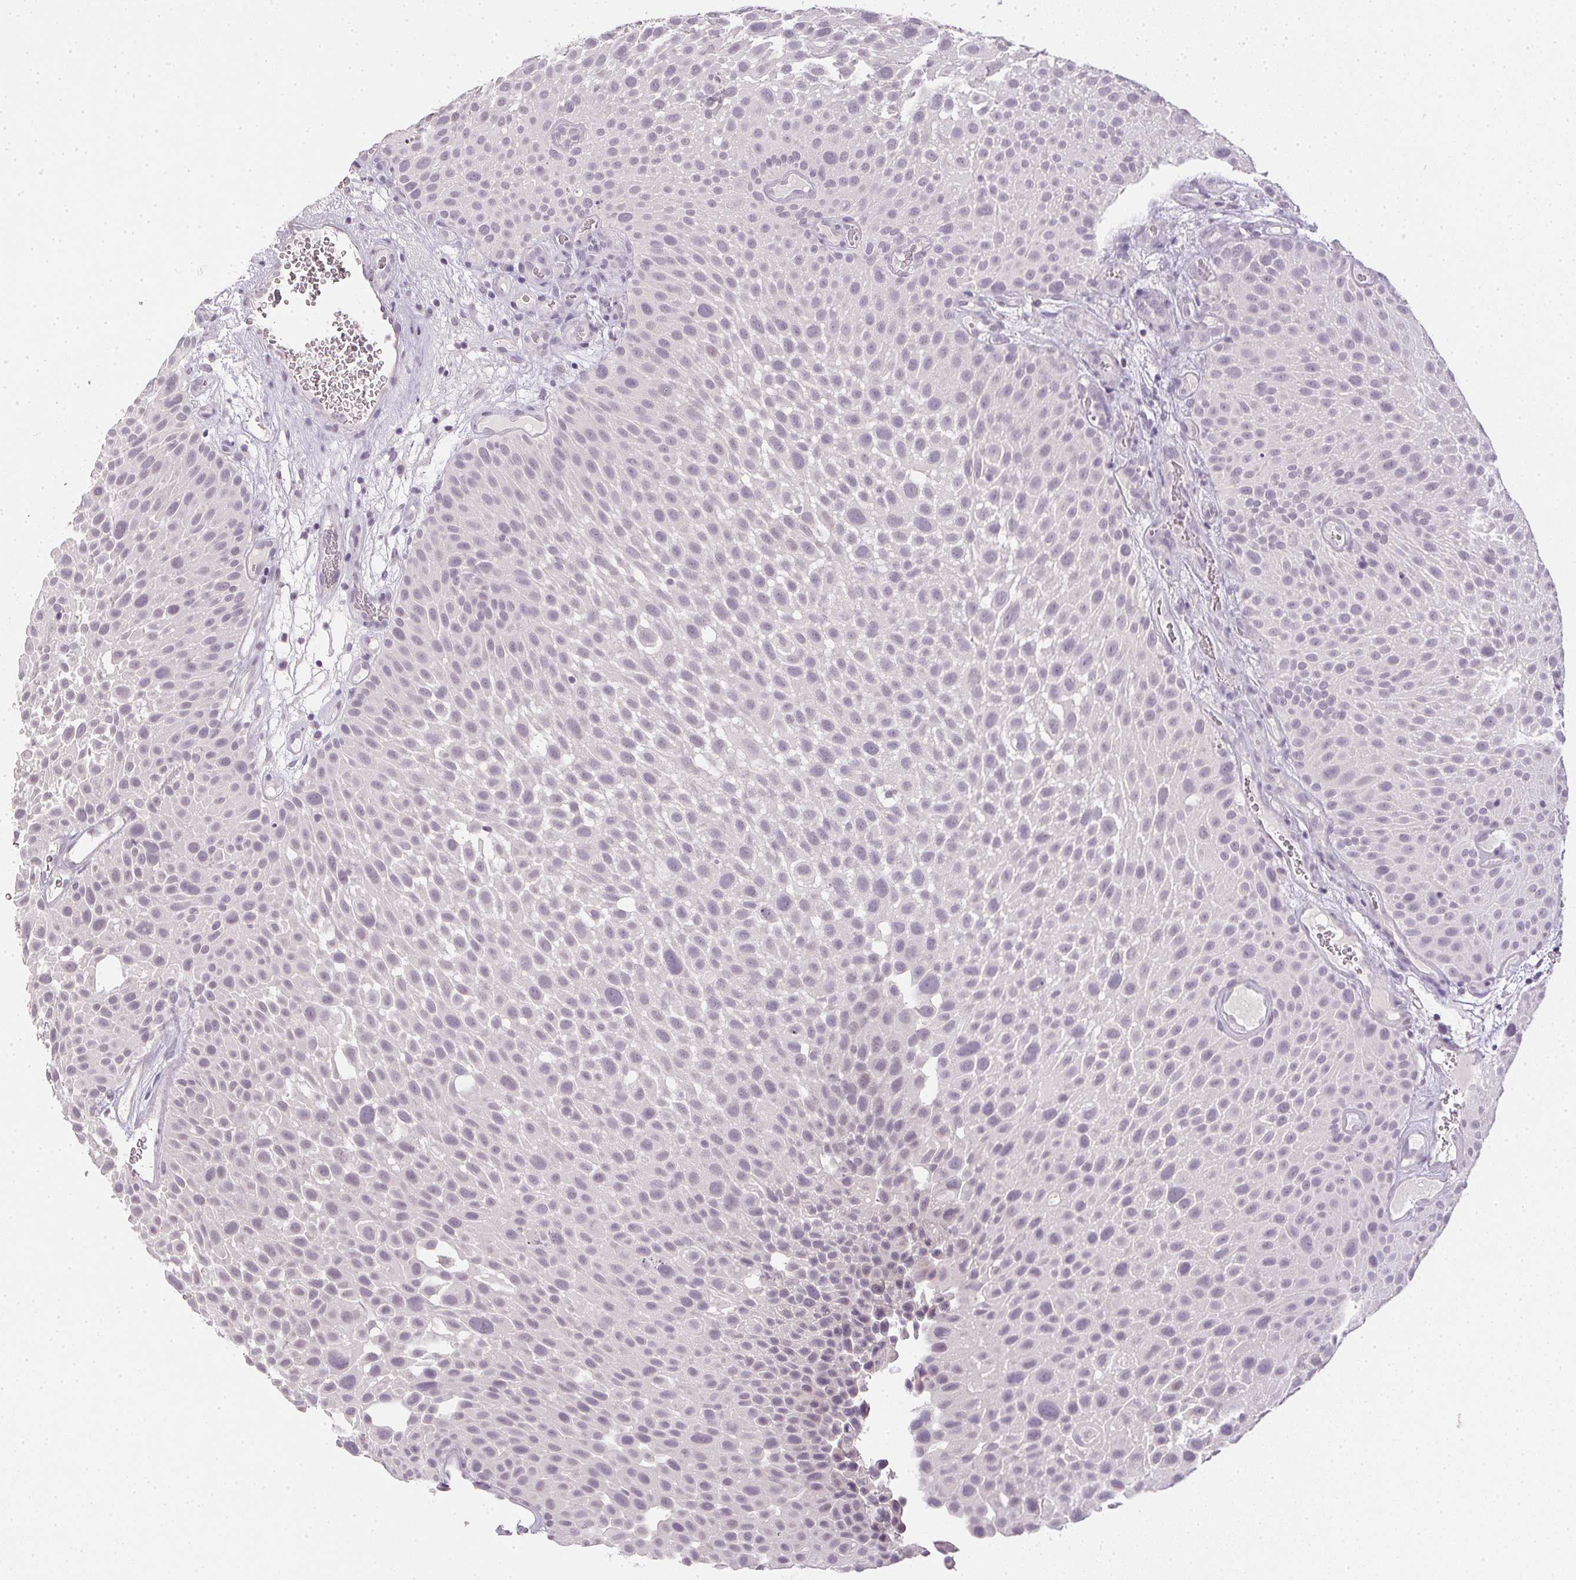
{"staining": {"intensity": "negative", "quantity": "none", "location": "none"}, "tissue": "urothelial cancer", "cell_type": "Tumor cells", "image_type": "cancer", "snomed": [{"axis": "morphology", "description": "Urothelial carcinoma, Low grade"}, {"axis": "topography", "description": "Urinary bladder"}], "caption": "This is an IHC micrograph of human urothelial cancer. There is no positivity in tumor cells.", "gene": "PPY", "patient": {"sex": "male", "age": 72}}